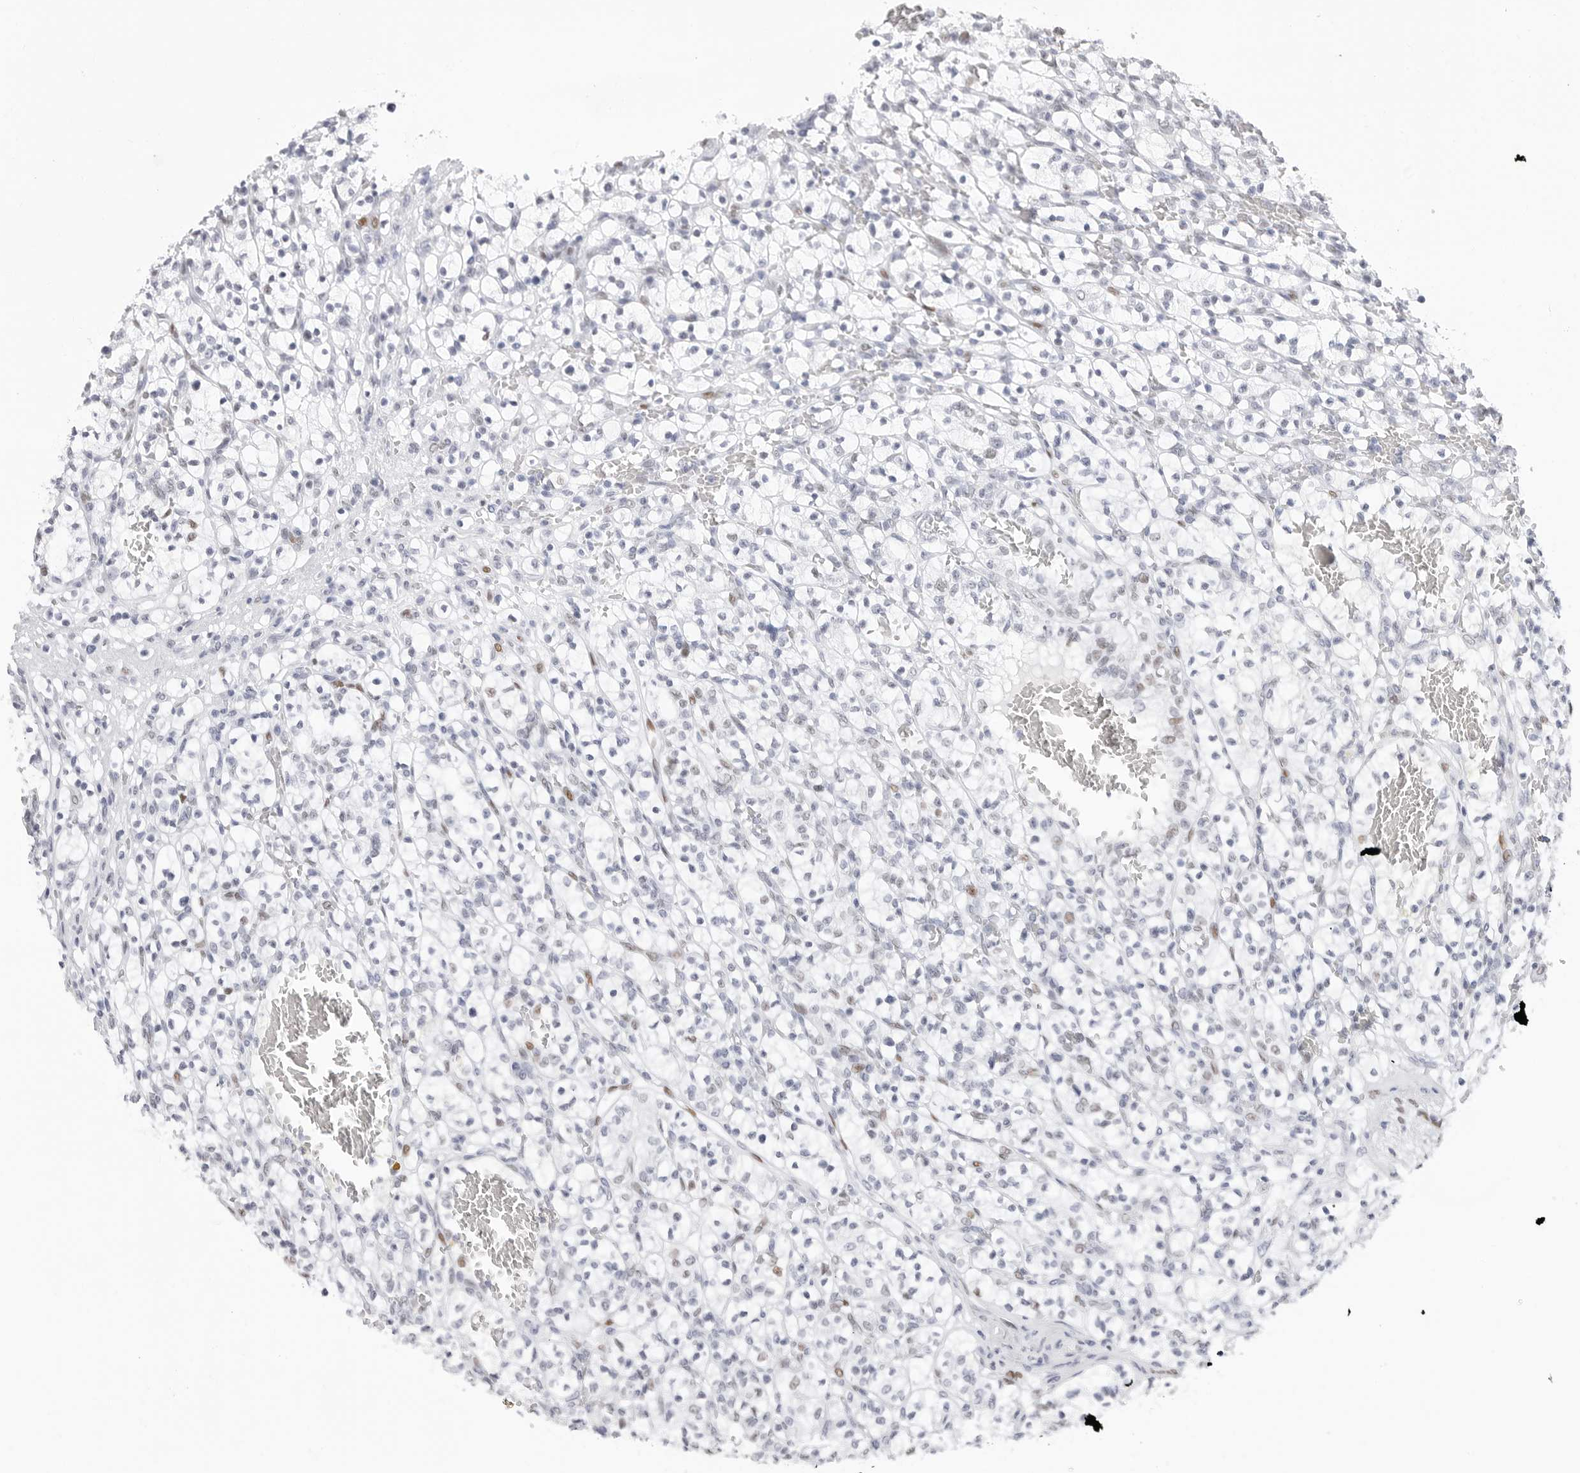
{"staining": {"intensity": "negative", "quantity": "none", "location": "none"}, "tissue": "renal cancer", "cell_type": "Tumor cells", "image_type": "cancer", "snomed": [{"axis": "morphology", "description": "Adenocarcinoma, NOS"}, {"axis": "topography", "description": "Kidney"}], "caption": "Tumor cells show no significant protein expression in renal adenocarcinoma. The staining is performed using DAB (3,3'-diaminobenzidine) brown chromogen with nuclei counter-stained in using hematoxylin.", "gene": "NASP", "patient": {"sex": "female", "age": 57}}